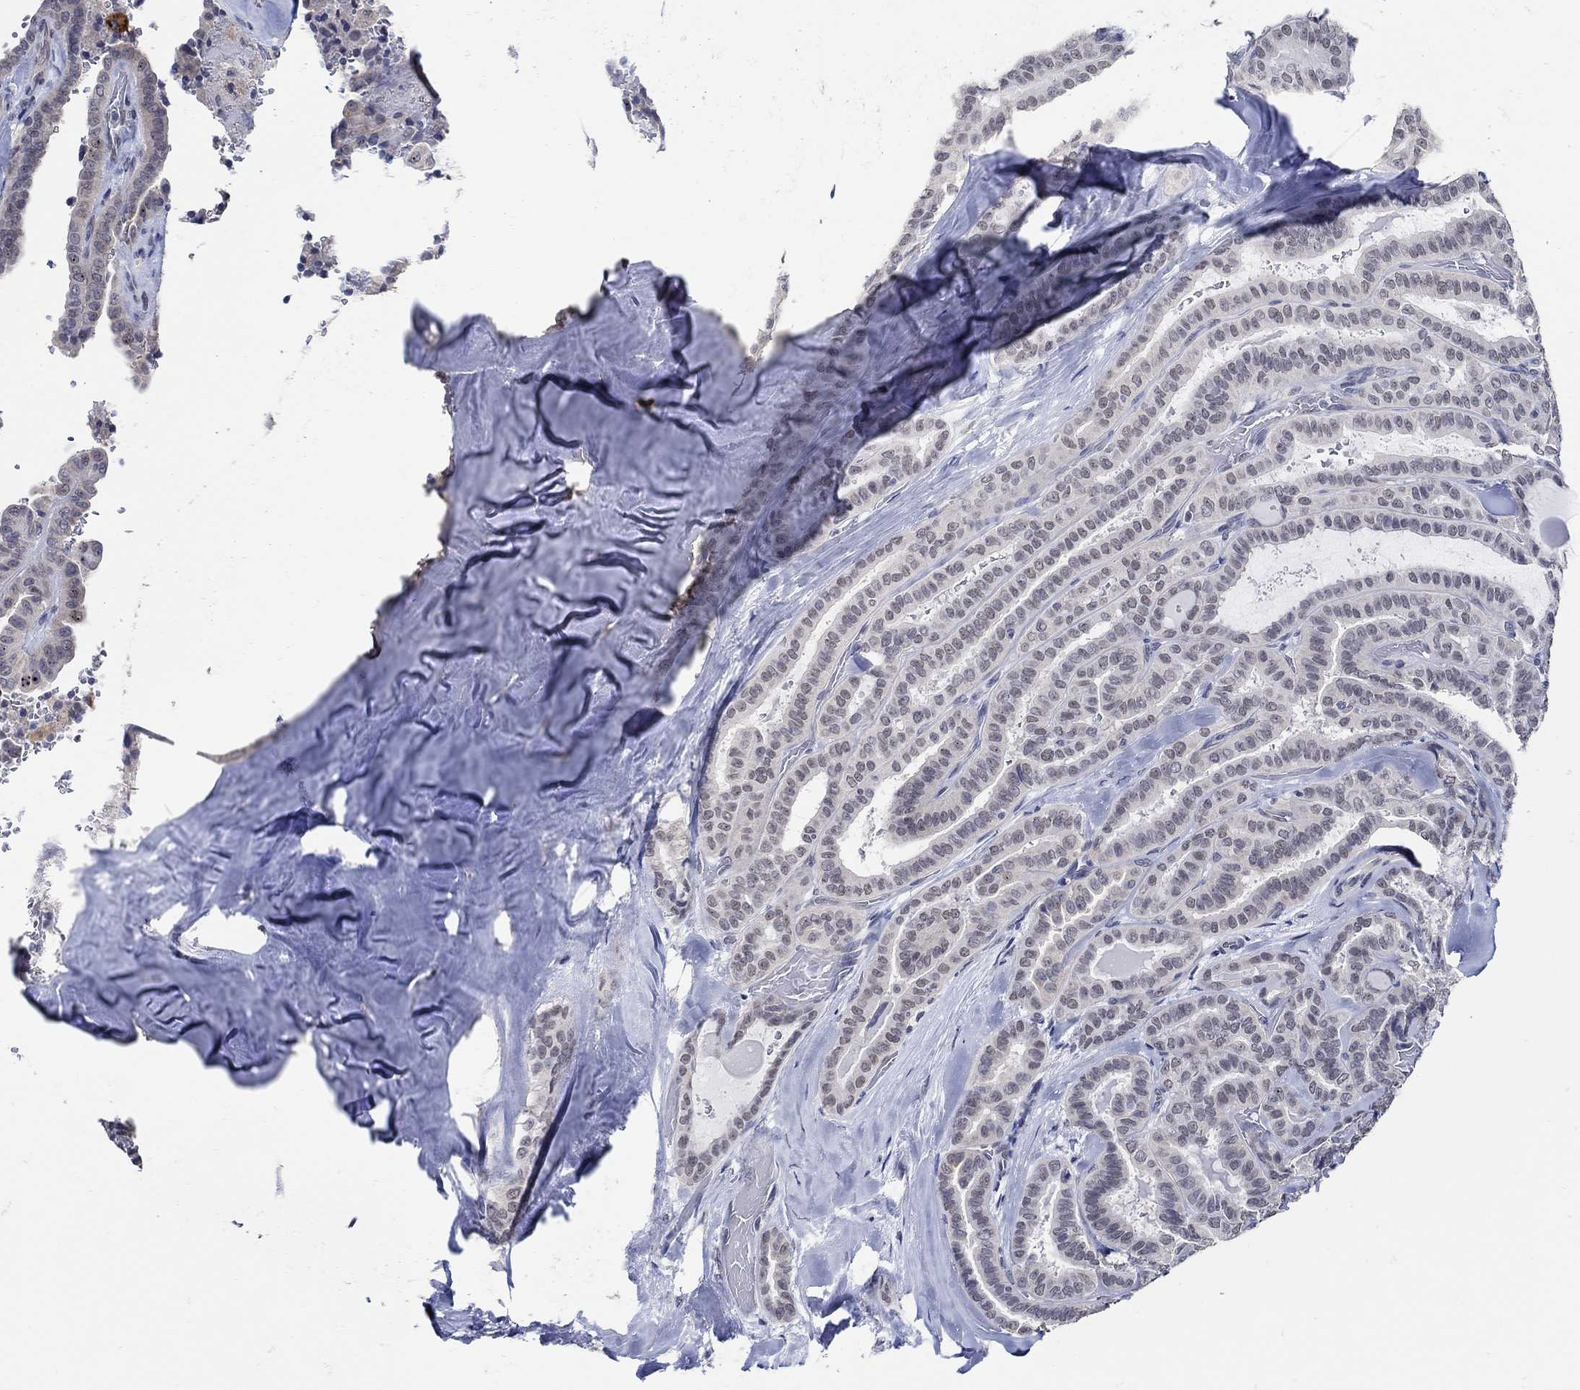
{"staining": {"intensity": "strong", "quantity": "<25%", "location": "nuclear"}, "tissue": "thyroid cancer", "cell_type": "Tumor cells", "image_type": "cancer", "snomed": [{"axis": "morphology", "description": "Papillary adenocarcinoma, NOS"}, {"axis": "topography", "description": "Thyroid gland"}], "caption": "A micrograph showing strong nuclear positivity in about <25% of tumor cells in thyroid cancer, as visualized by brown immunohistochemical staining.", "gene": "KCNN3", "patient": {"sex": "female", "age": 39}}